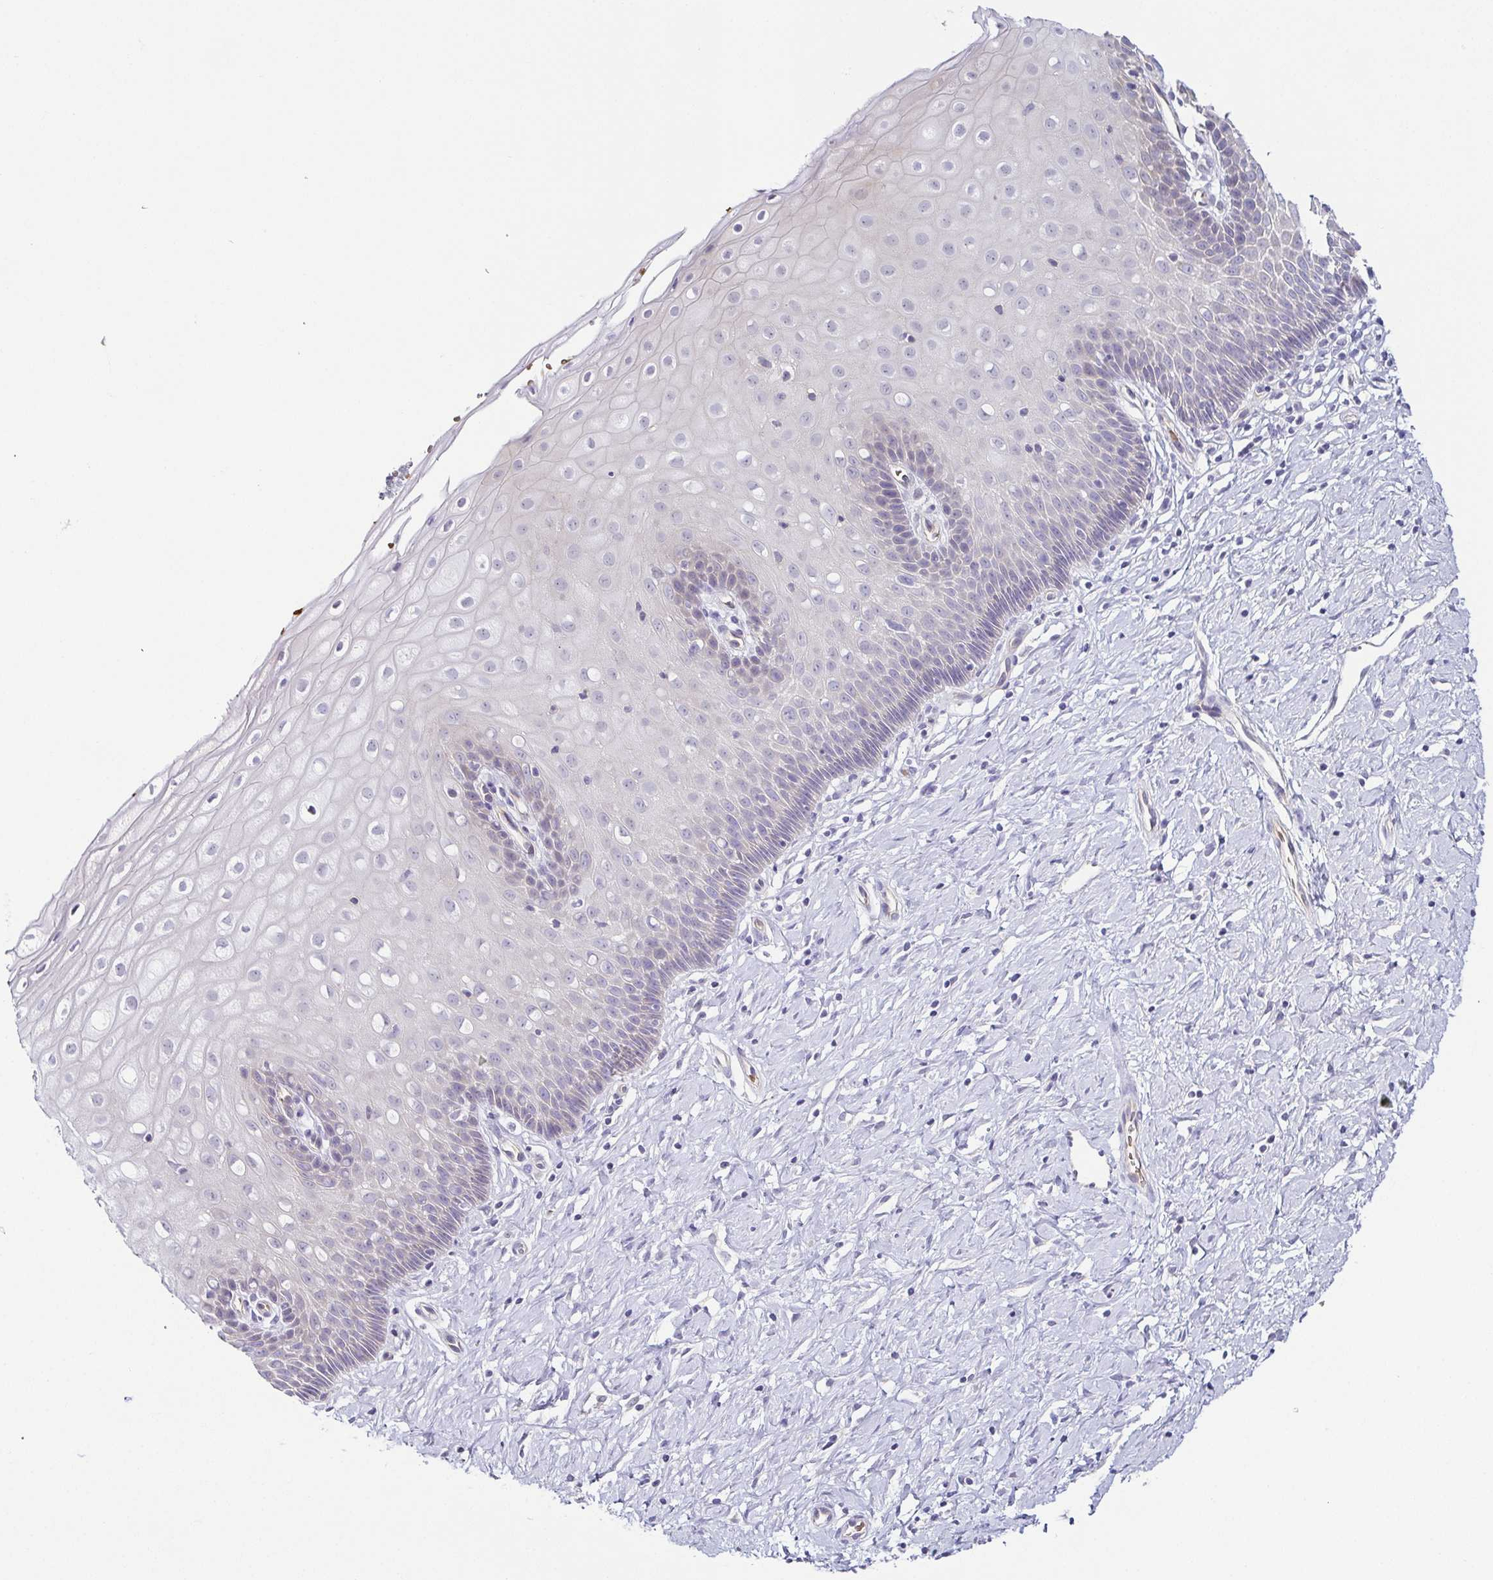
{"staining": {"intensity": "negative", "quantity": "none", "location": "none"}, "tissue": "cervix", "cell_type": "Glandular cells", "image_type": "normal", "snomed": [{"axis": "morphology", "description": "Normal tissue, NOS"}, {"axis": "topography", "description": "Cervix"}], "caption": "Immunohistochemistry (IHC) photomicrograph of benign cervix: human cervix stained with DAB (3,3'-diaminobenzidine) shows no significant protein expression in glandular cells. Nuclei are stained in blue.", "gene": "FAM162B", "patient": {"sex": "female", "age": 37}}